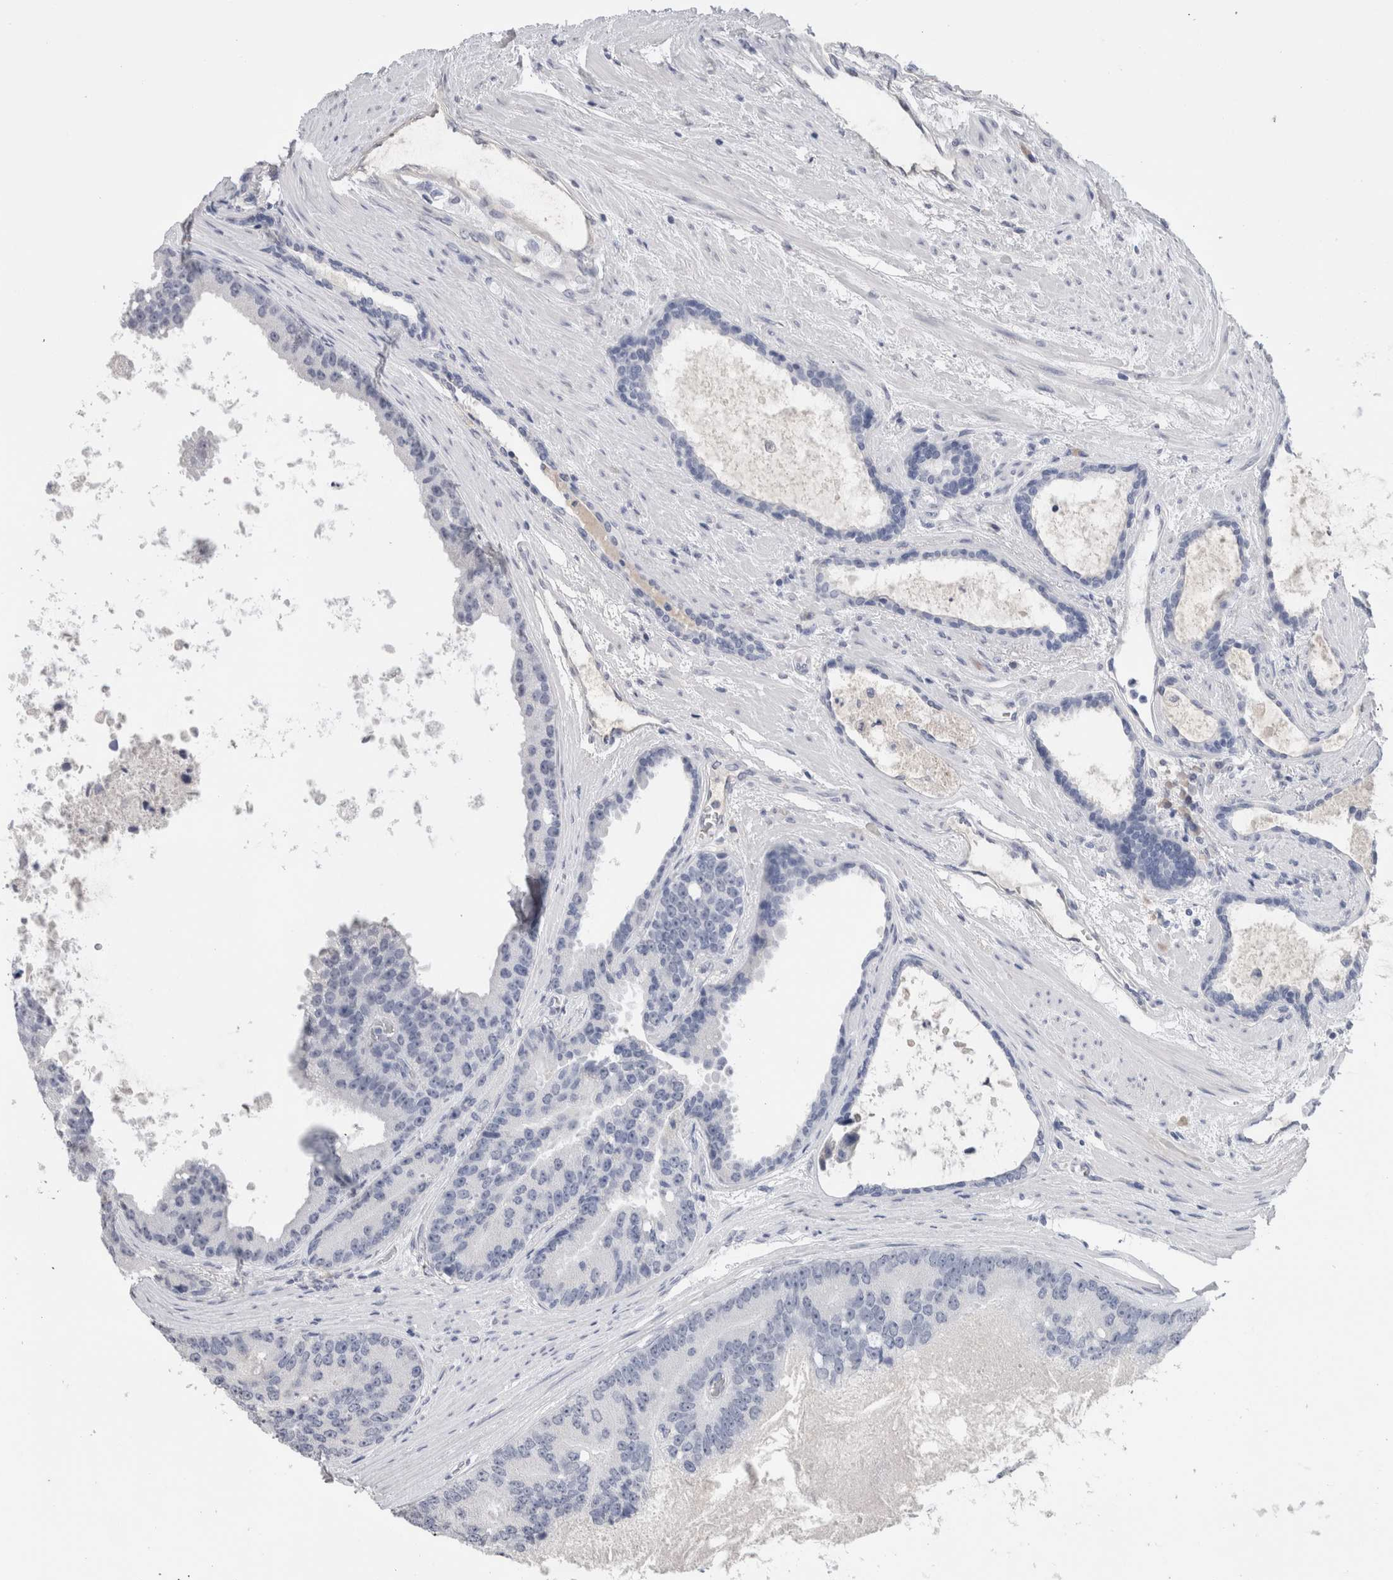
{"staining": {"intensity": "negative", "quantity": "none", "location": "none"}, "tissue": "prostate cancer", "cell_type": "Tumor cells", "image_type": "cancer", "snomed": [{"axis": "morphology", "description": "Adenocarcinoma, High grade"}, {"axis": "topography", "description": "Prostate"}], "caption": "IHC histopathology image of prostate cancer stained for a protein (brown), which reveals no expression in tumor cells. (DAB IHC with hematoxylin counter stain).", "gene": "FABP4", "patient": {"sex": "male", "age": 70}}